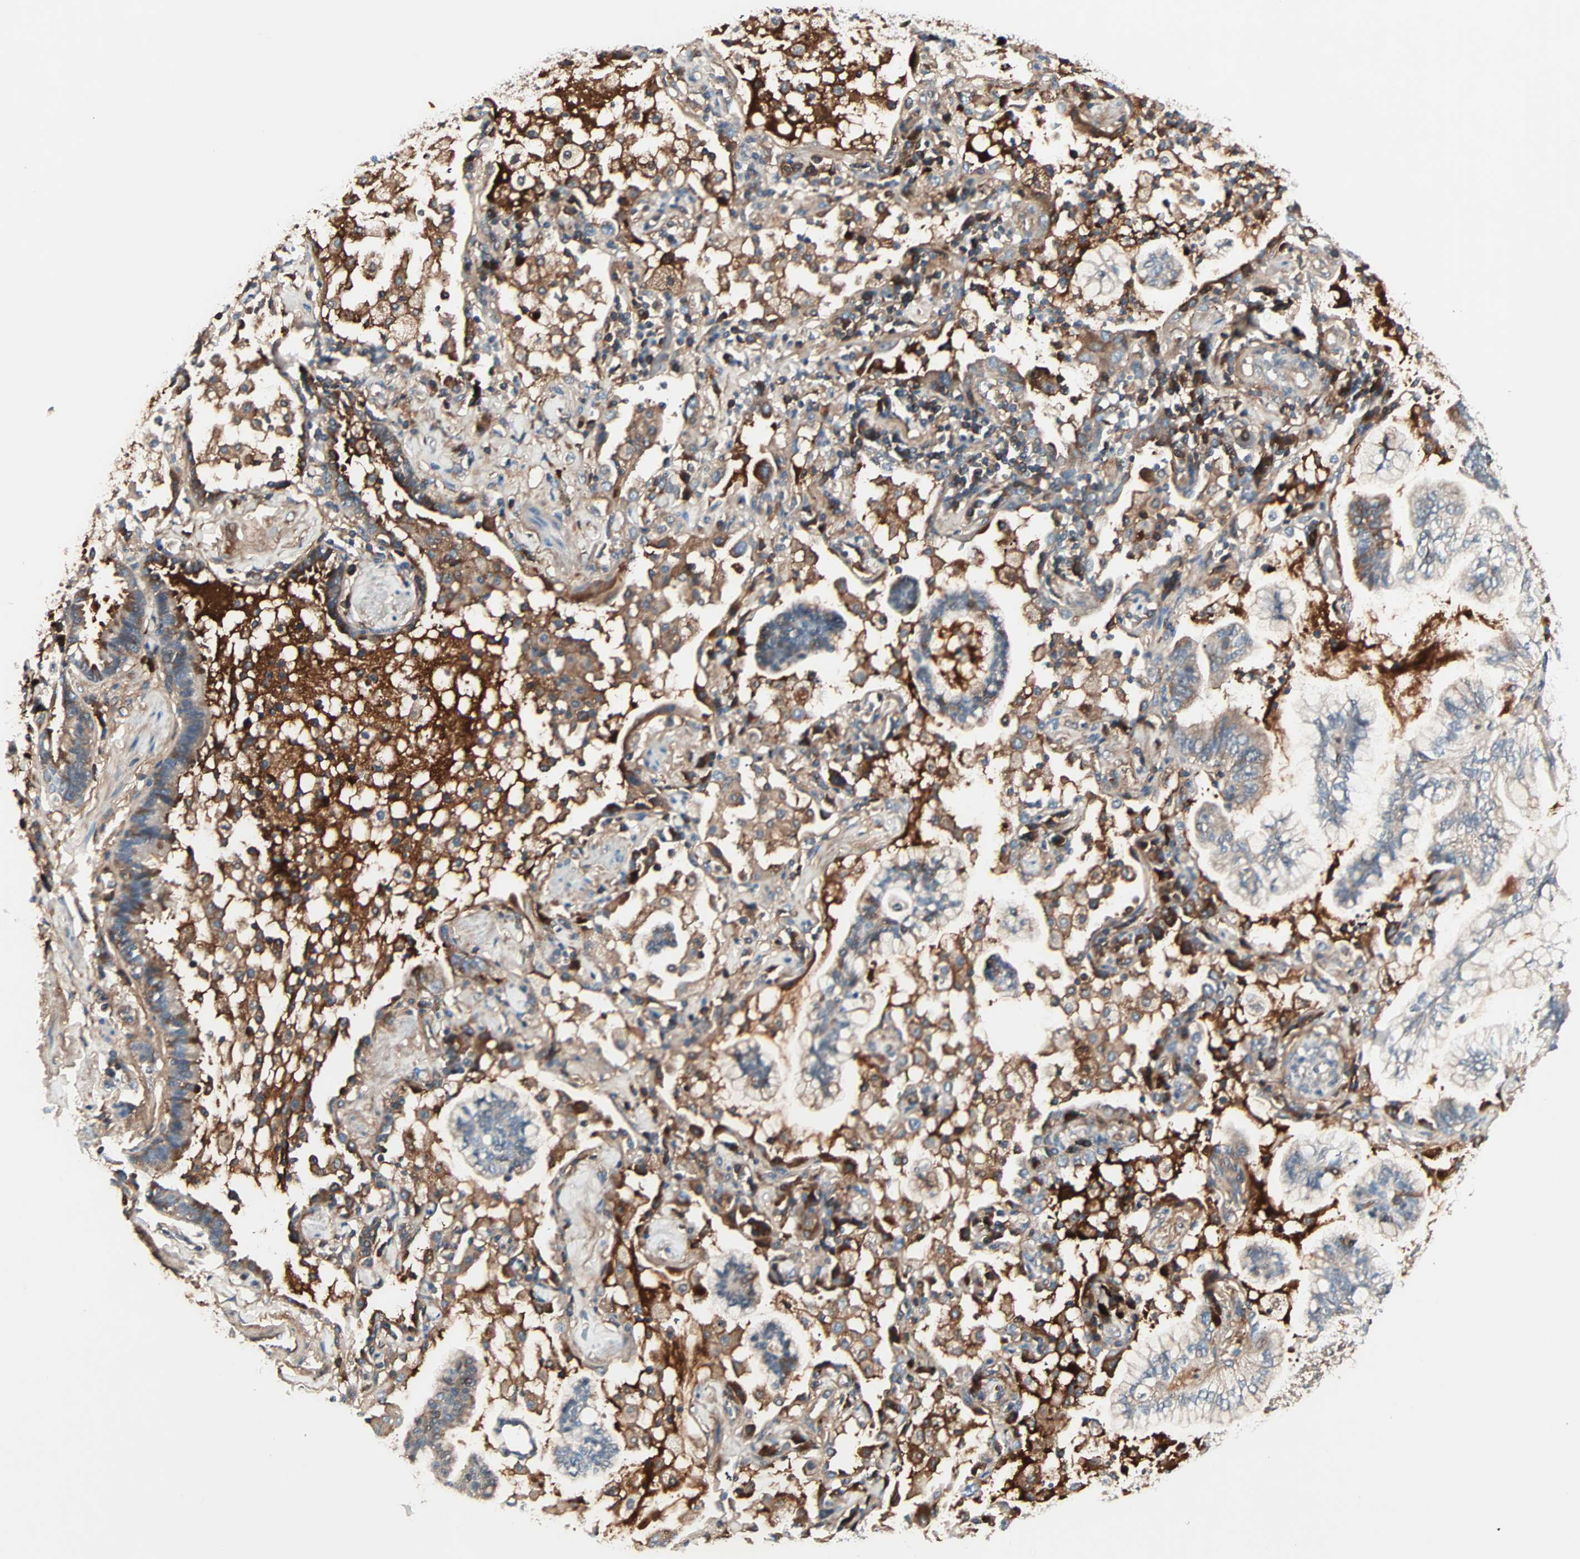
{"staining": {"intensity": "weak", "quantity": ">75%", "location": "cytoplasmic/membranous"}, "tissue": "lung cancer", "cell_type": "Tumor cells", "image_type": "cancer", "snomed": [{"axis": "morphology", "description": "Normal tissue, NOS"}, {"axis": "morphology", "description": "Adenocarcinoma, NOS"}, {"axis": "topography", "description": "Bronchus"}, {"axis": "topography", "description": "Lung"}], "caption": "Tumor cells demonstrate low levels of weak cytoplasmic/membranous staining in about >75% of cells in human lung cancer.", "gene": "CAD", "patient": {"sex": "female", "age": 70}}